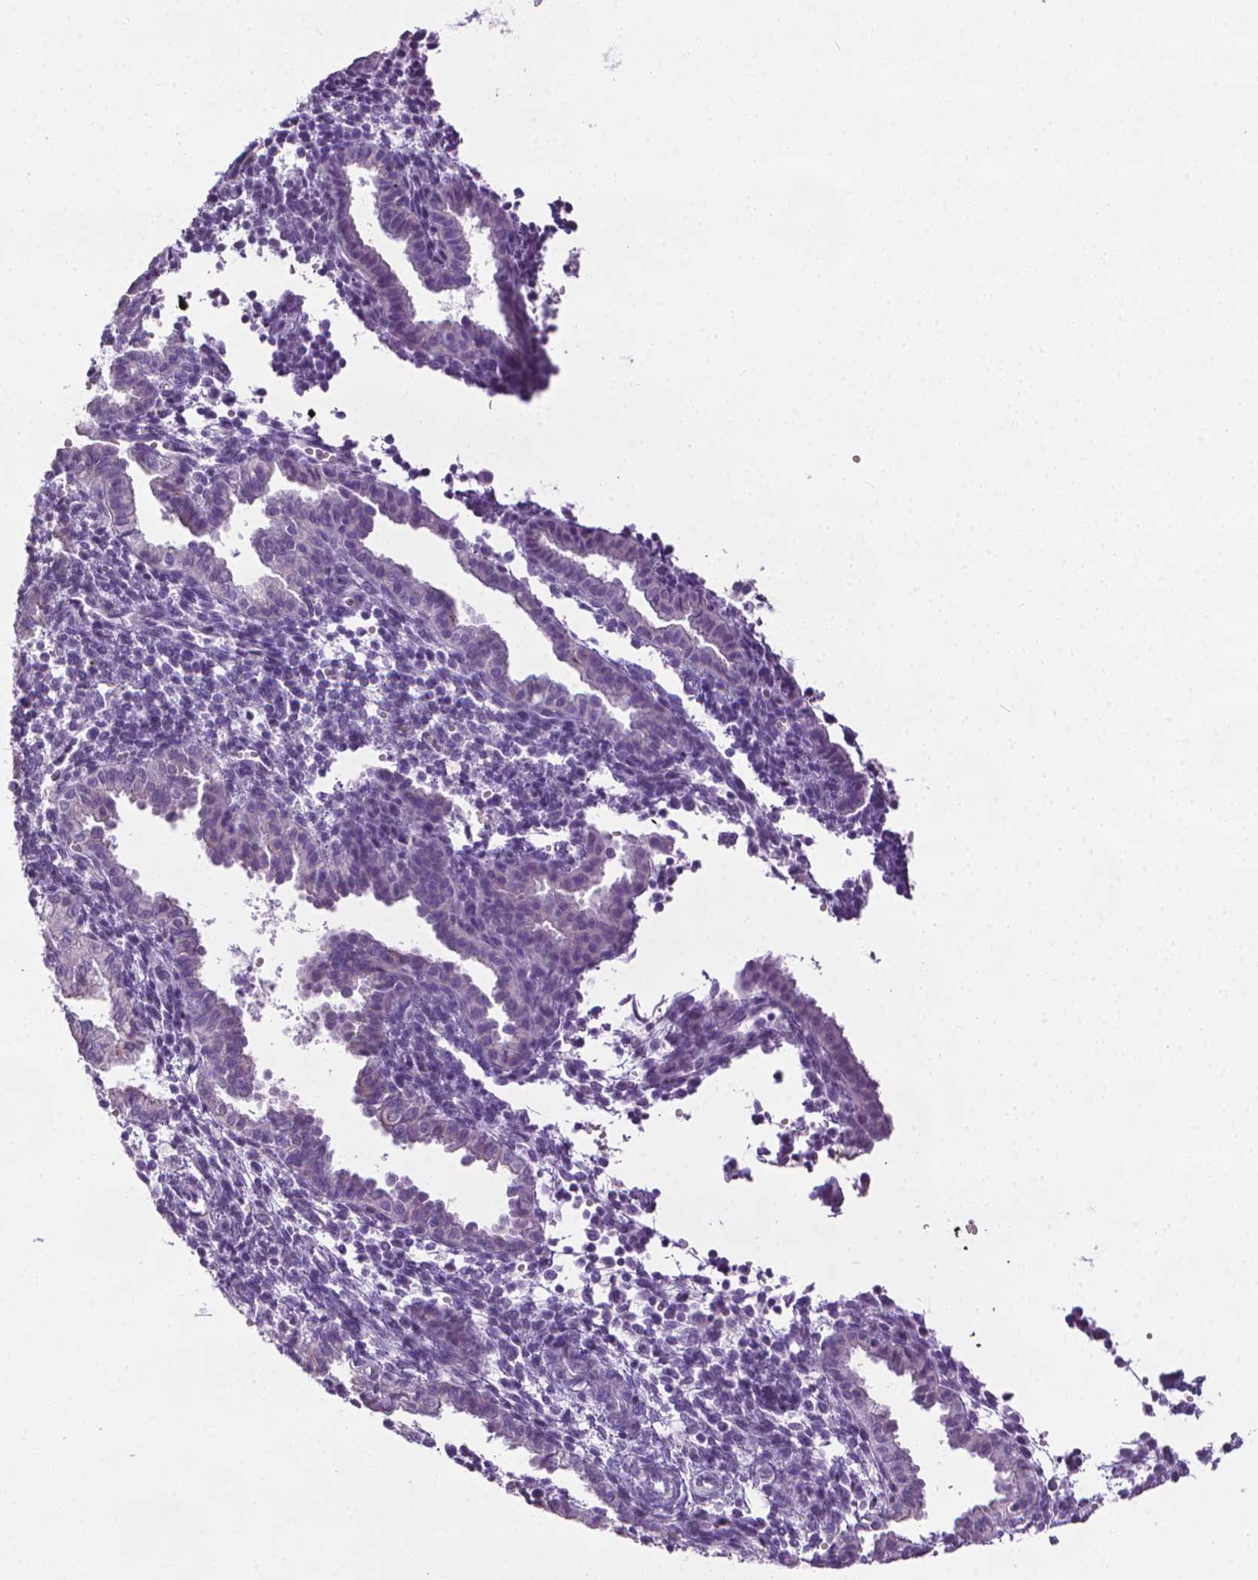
{"staining": {"intensity": "negative", "quantity": "none", "location": "none"}, "tissue": "endometrium", "cell_type": "Cells in endometrial stroma", "image_type": "normal", "snomed": [{"axis": "morphology", "description": "Normal tissue, NOS"}, {"axis": "topography", "description": "Endometrium"}], "caption": "Endometrium was stained to show a protein in brown. There is no significant expression in cells in endometrial stroma. (DAB (3,3'-diaminobenzidine) immunohistochemistry (IHC) visualized using brightfield microscopy, high magnification).", "gene": "DNAI7", "patient": {"sex": "female", "age": 37}}